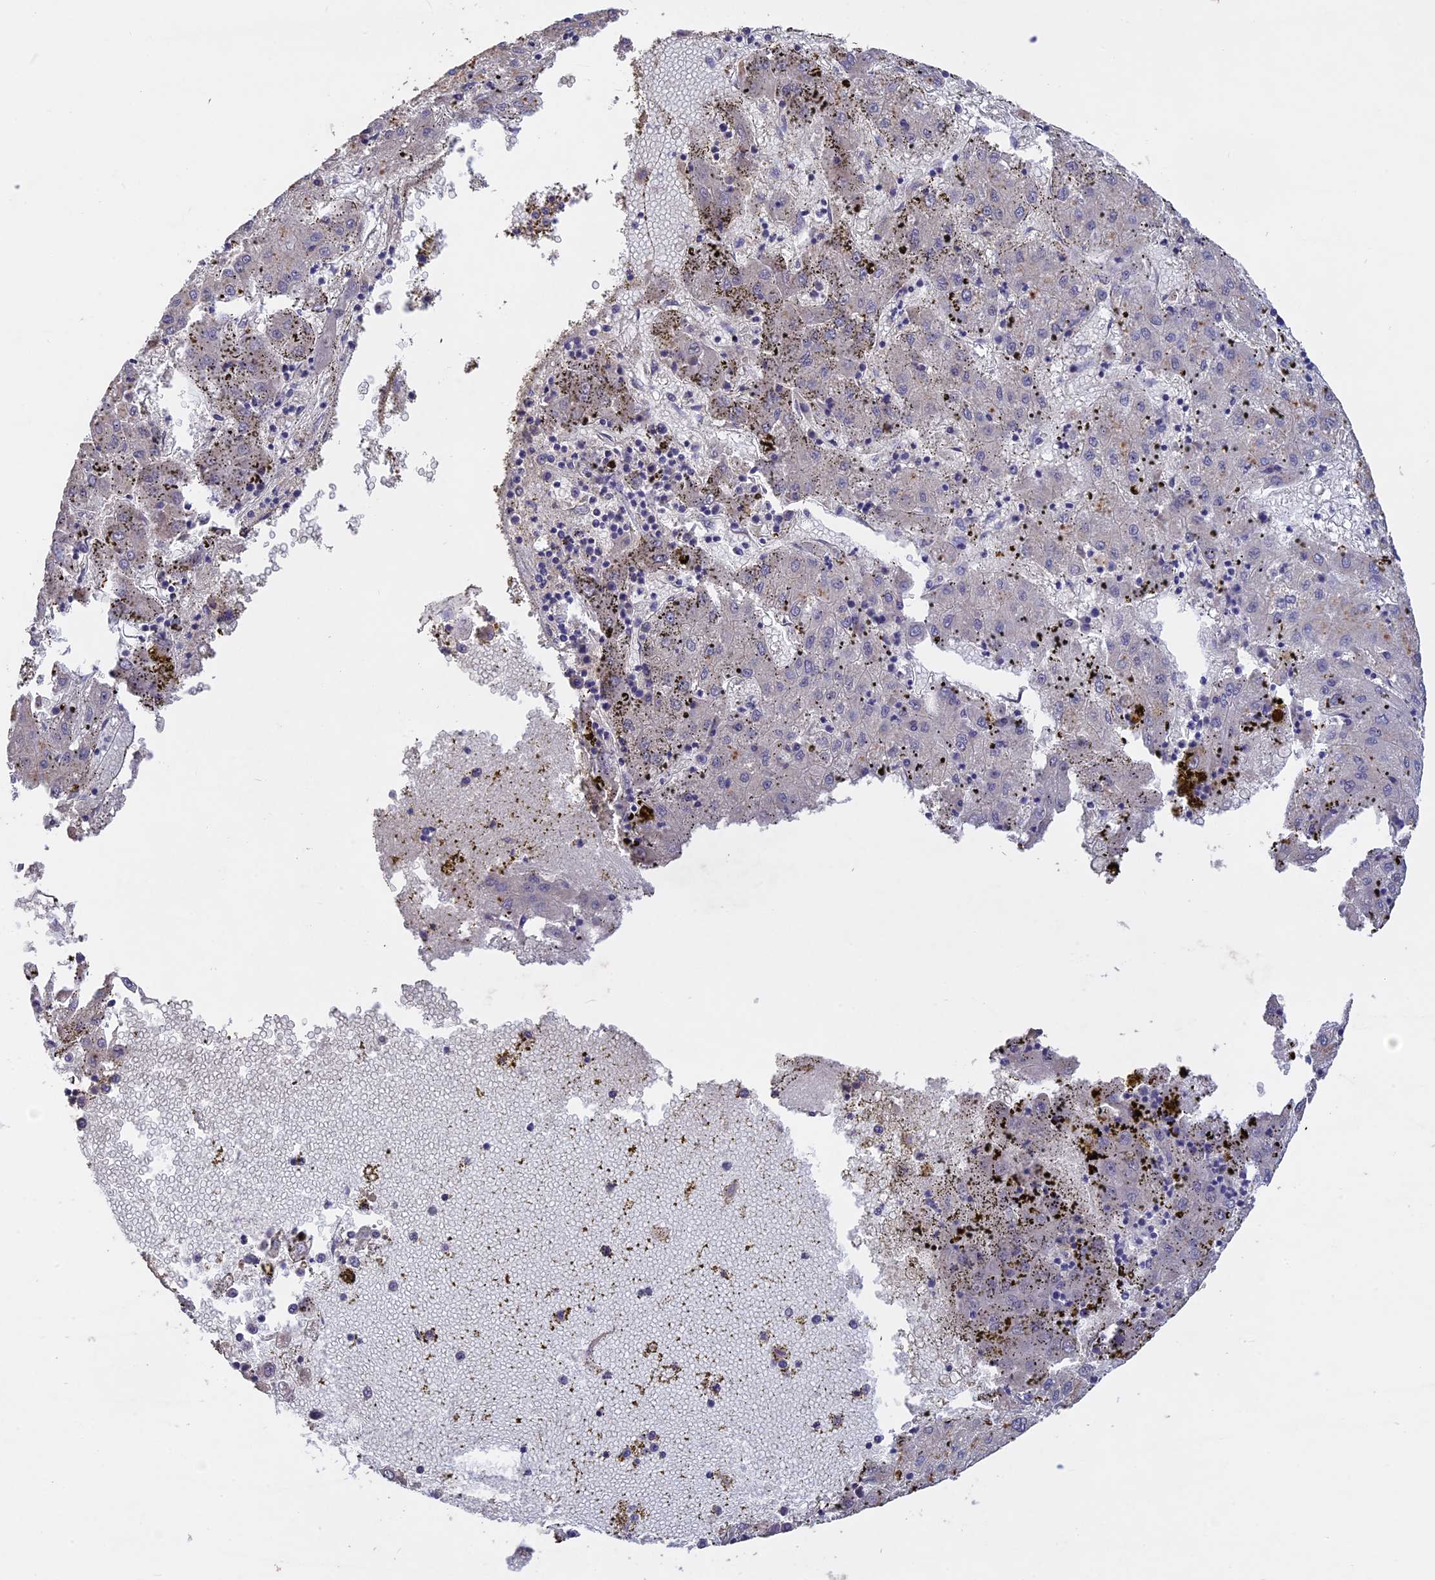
{"staining": {"intensity": "negative", "quantity": "none", "location": "none"}, "tissue": "liver cancer", "cell_type": "Tumor cells", "image_type": "cancer", "snomed": [{"axis": "morphology", "description": "Carcinoma, Hepatocellular, NOS"}, {"axis": "topography", "description": "Liver"}], "caption": "DAB (3,3'-diaminobenzidine) immunohistochemical staining of human liver cancer exhibits no significant positivity in tumor cells.", "gene": "SLC26A4", "patient": {"sex": "male", "age": 72}}